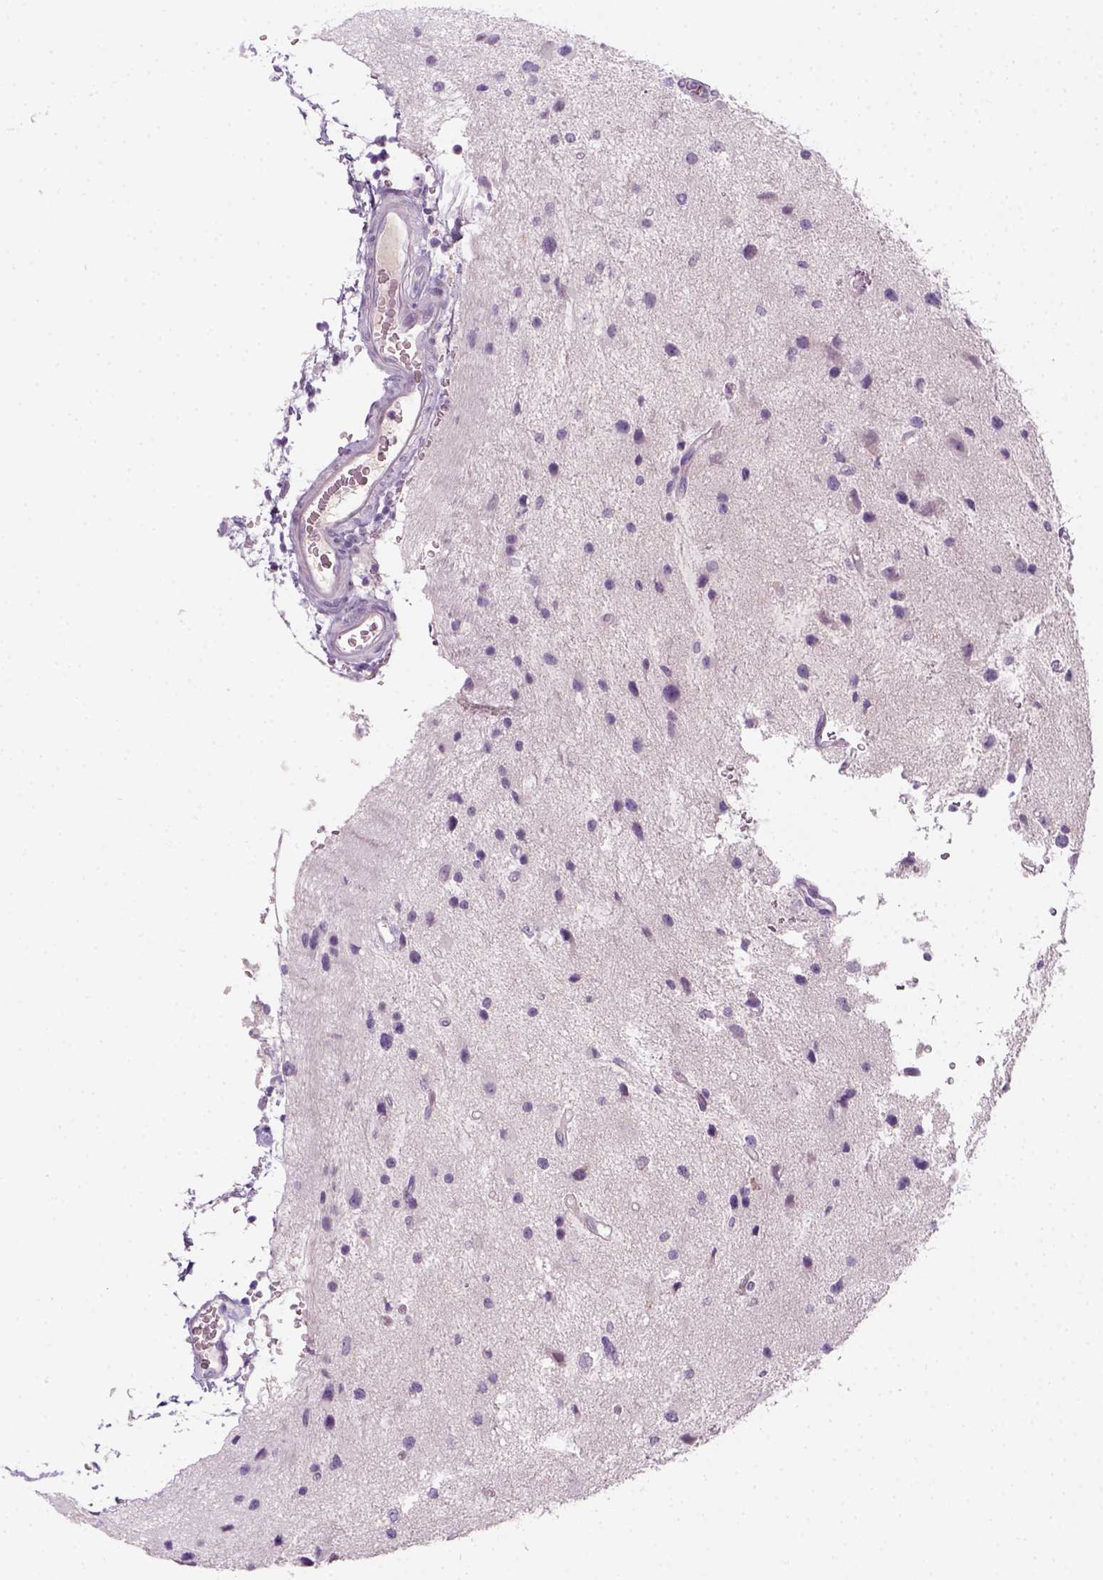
{"staining": {"intensity": "negative", "quantity": "none", "location": "none"}, "tissue": "glioma", "cell_type": "Tumor cells", "image_type": "cancer", "snomed": [{"axis": "morphology", "description": "Glioma, malignant, Low grade"}, {"axis": "topography", "description": "Brain"}], "caption": "The IHC image has no significant staining in tumor cells of malignant glioma (low-grade) tissue.", "gene": "GFI1B", "patient": {"sex": "female", "age": 32}}